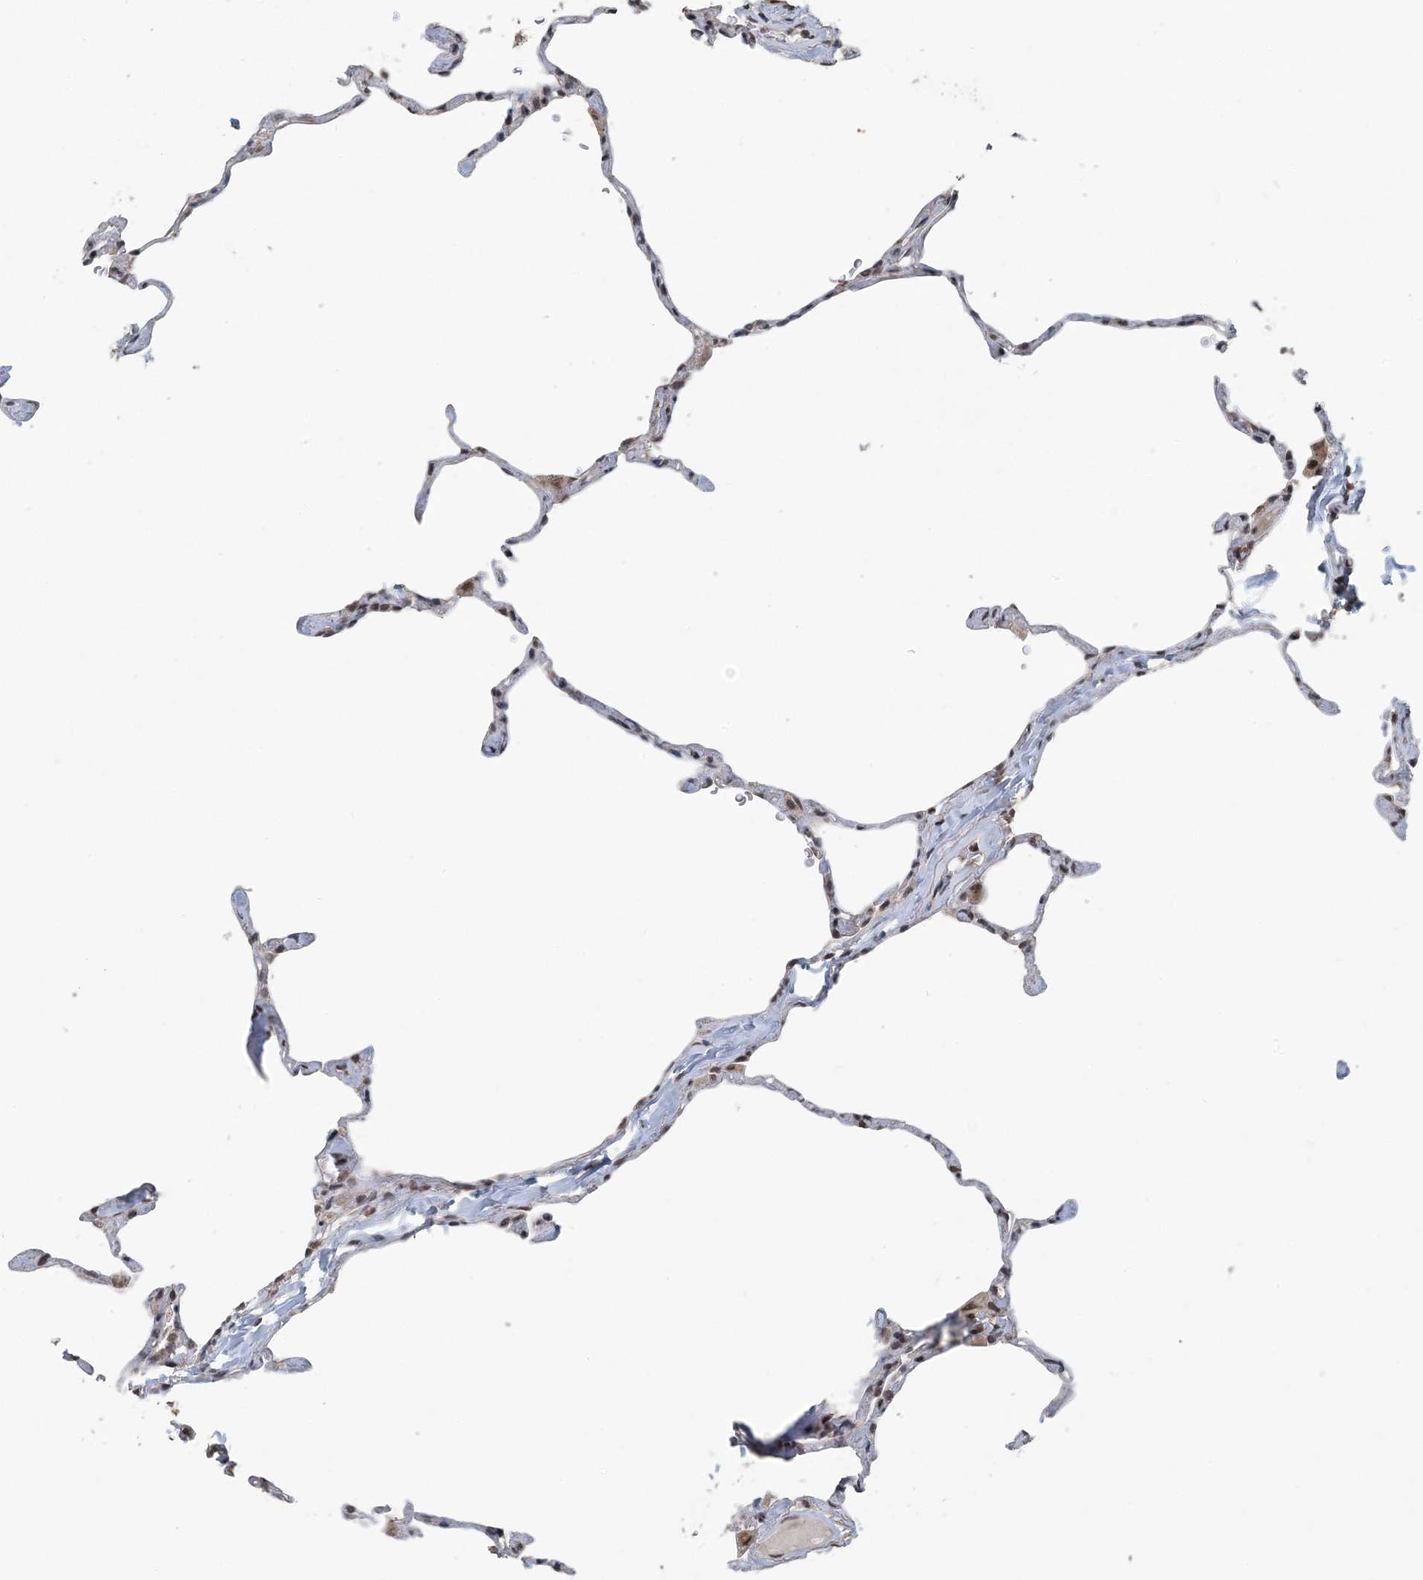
{"staining": {"intensity": "weak", "quantity": "<25%", "location": "nuclear"}, "tissue": "lung", "cell_type": "Alveolar cells", "image_type": "normal", "snomed": [{"axis": "morphology", "description": "Normal tissue, NOS"}, {"axis": "topography", "description": "Lung"}], "caption": "The image exhibits no significant staining in alveolar cells of lung.", "gene": "MBD2", "patient": {"sex": "male", "age": 65}}